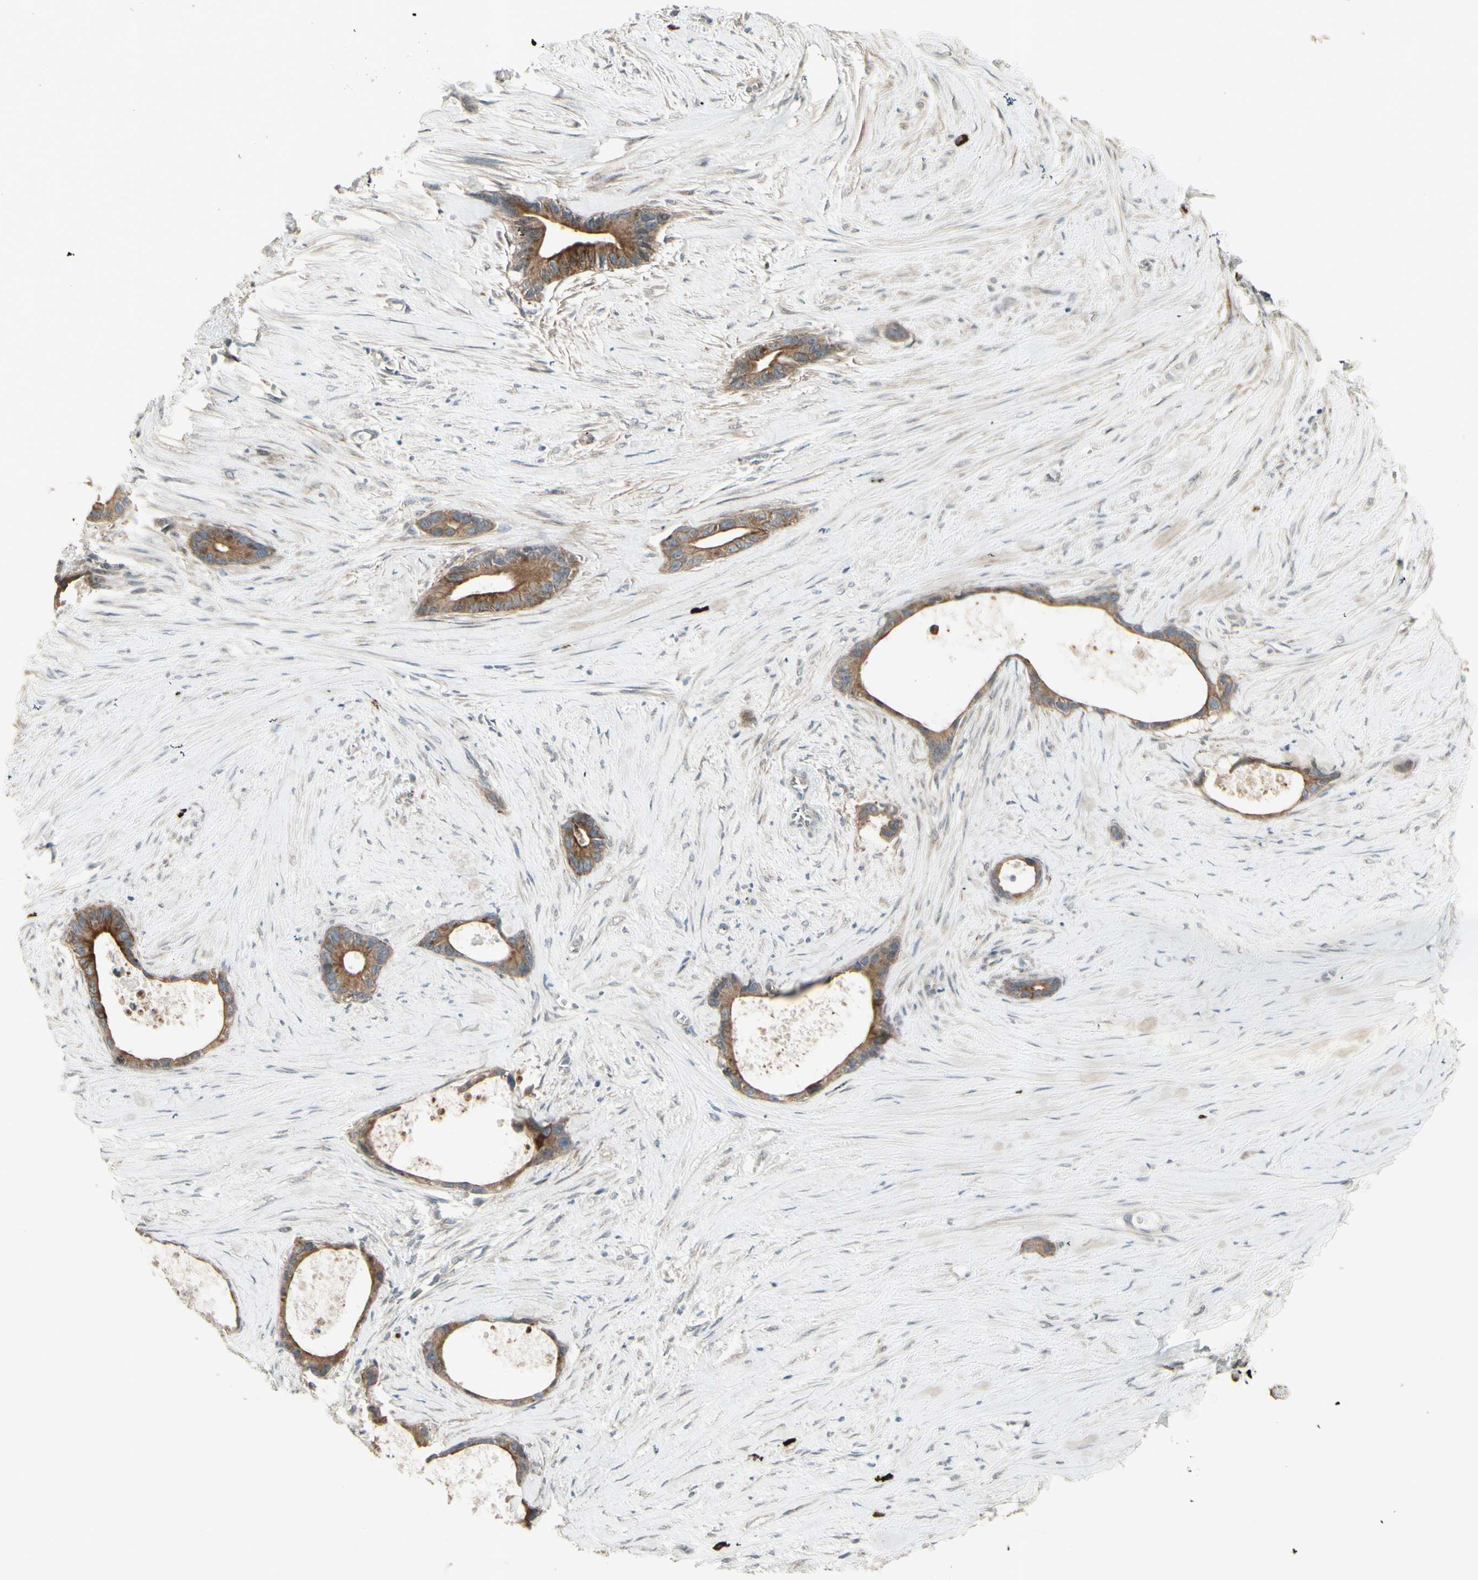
{"staining": {"intensity": "moderate", "quantity": ">75%", "location": "cytoplasmic/membranous"}, "tissue": "liver cancer", "cell_type": "Tumor cells", "image_type": "cancer", "snomed": [{"axis": "morphology", "description": "Cholangiocarcinoma"}, {"axis": "topography", "description": "Liver"}], "caption": "A photomicrograph of cholangiocarcinoma (liver) stained for a protein shows moderate cytoplasmic/membranous brown staining in tumor cells.", "gene": "GRAMD1B", "patient": {"sex": "female", "age": 55}}